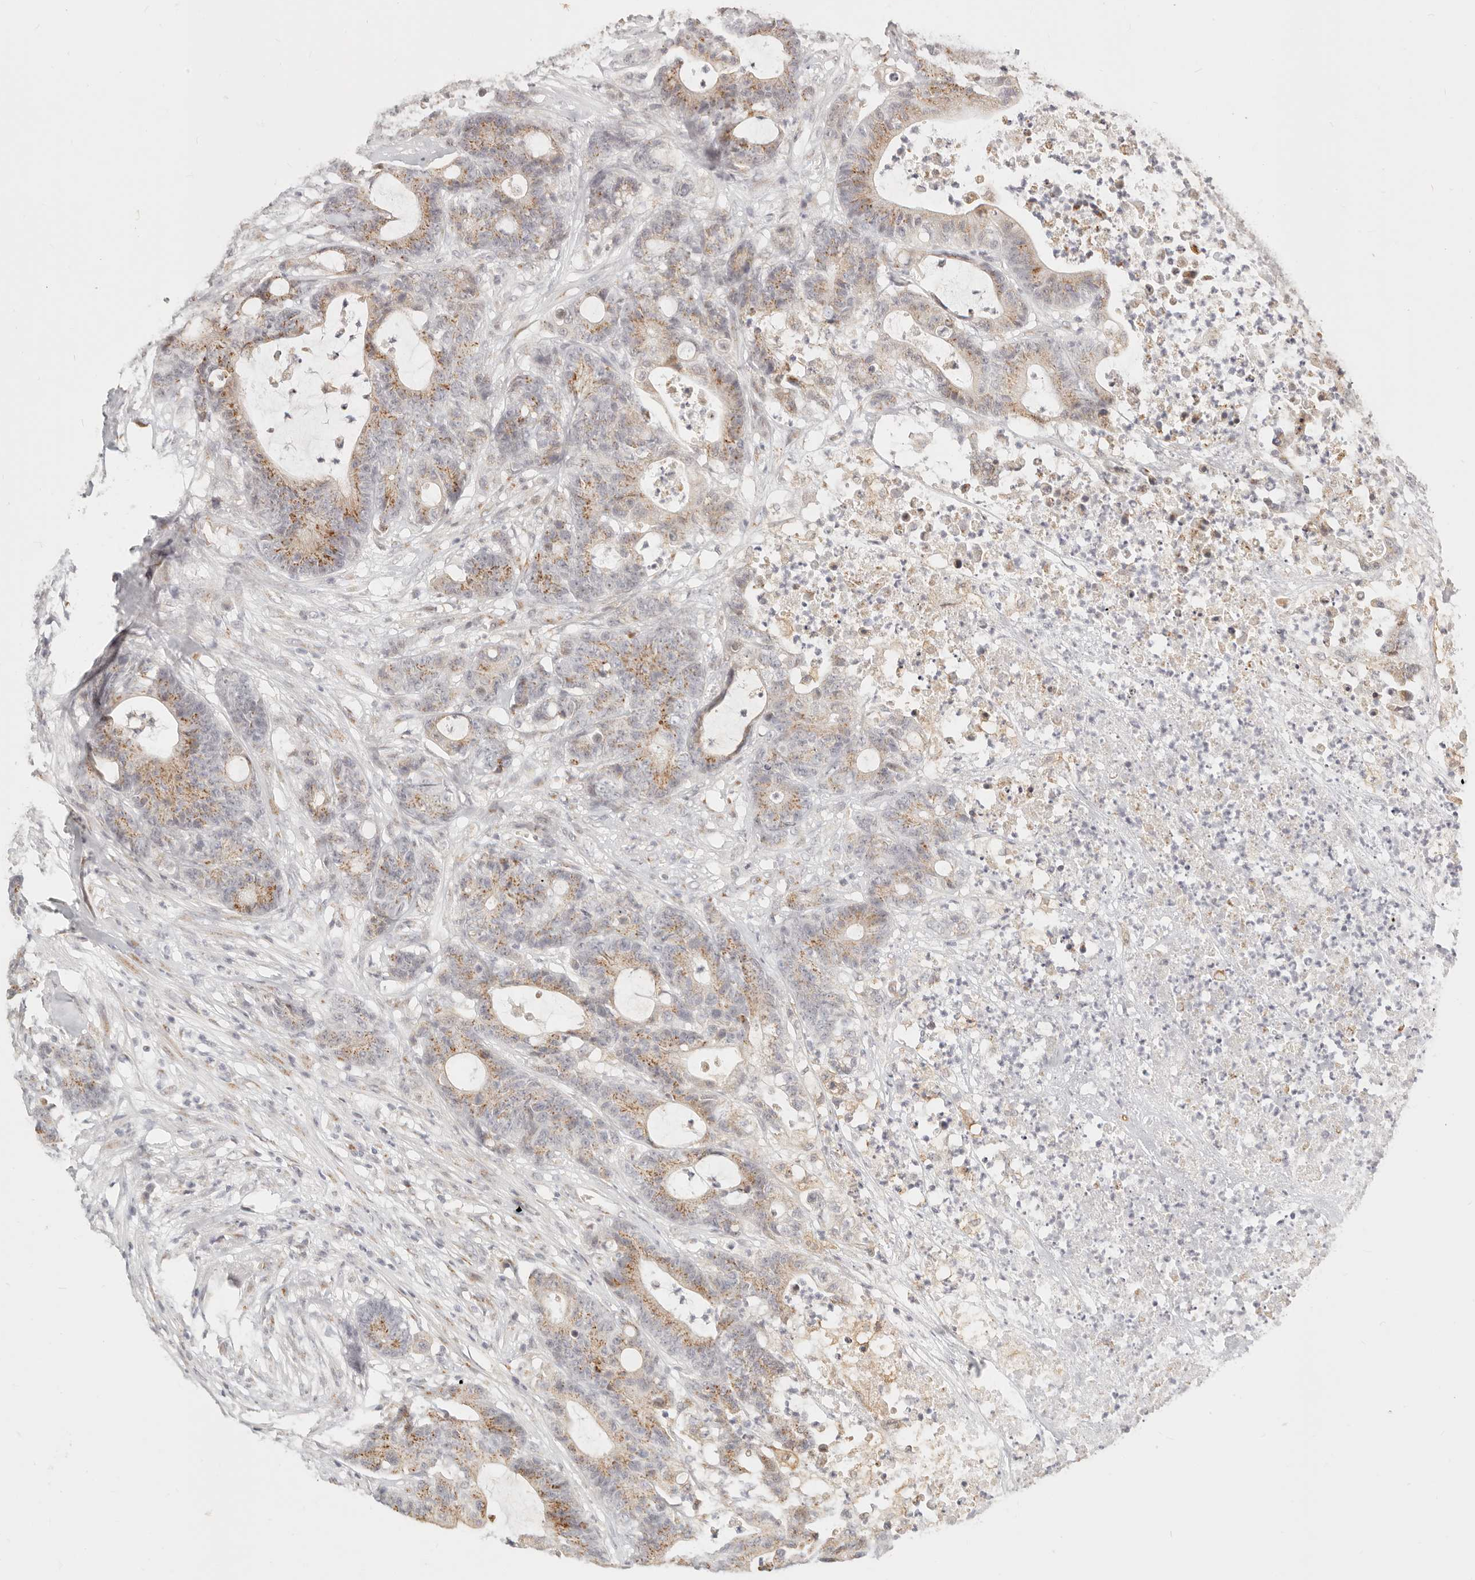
{"staining": {"intensity": "moderate", "quantity": ">75%", "location": "cytoplasmic/membranous"}, "tissue": "colorectal cancer", "cell_type": "Tumor cells", "image_type": "cancer", "snomed": [{"axis": "morphology", "description": "Adenocarcinoma, NOS"}, {"axis": "topography", "description": "Colon"}], "caption": "Tumor cells show moderate cytoplasmic/membranous staining in approximately >75% of cells in colorectal cancer (adenocarcinoma).", "gene": "FAM20B", "patient": {"sex": "female", "age": 84}}